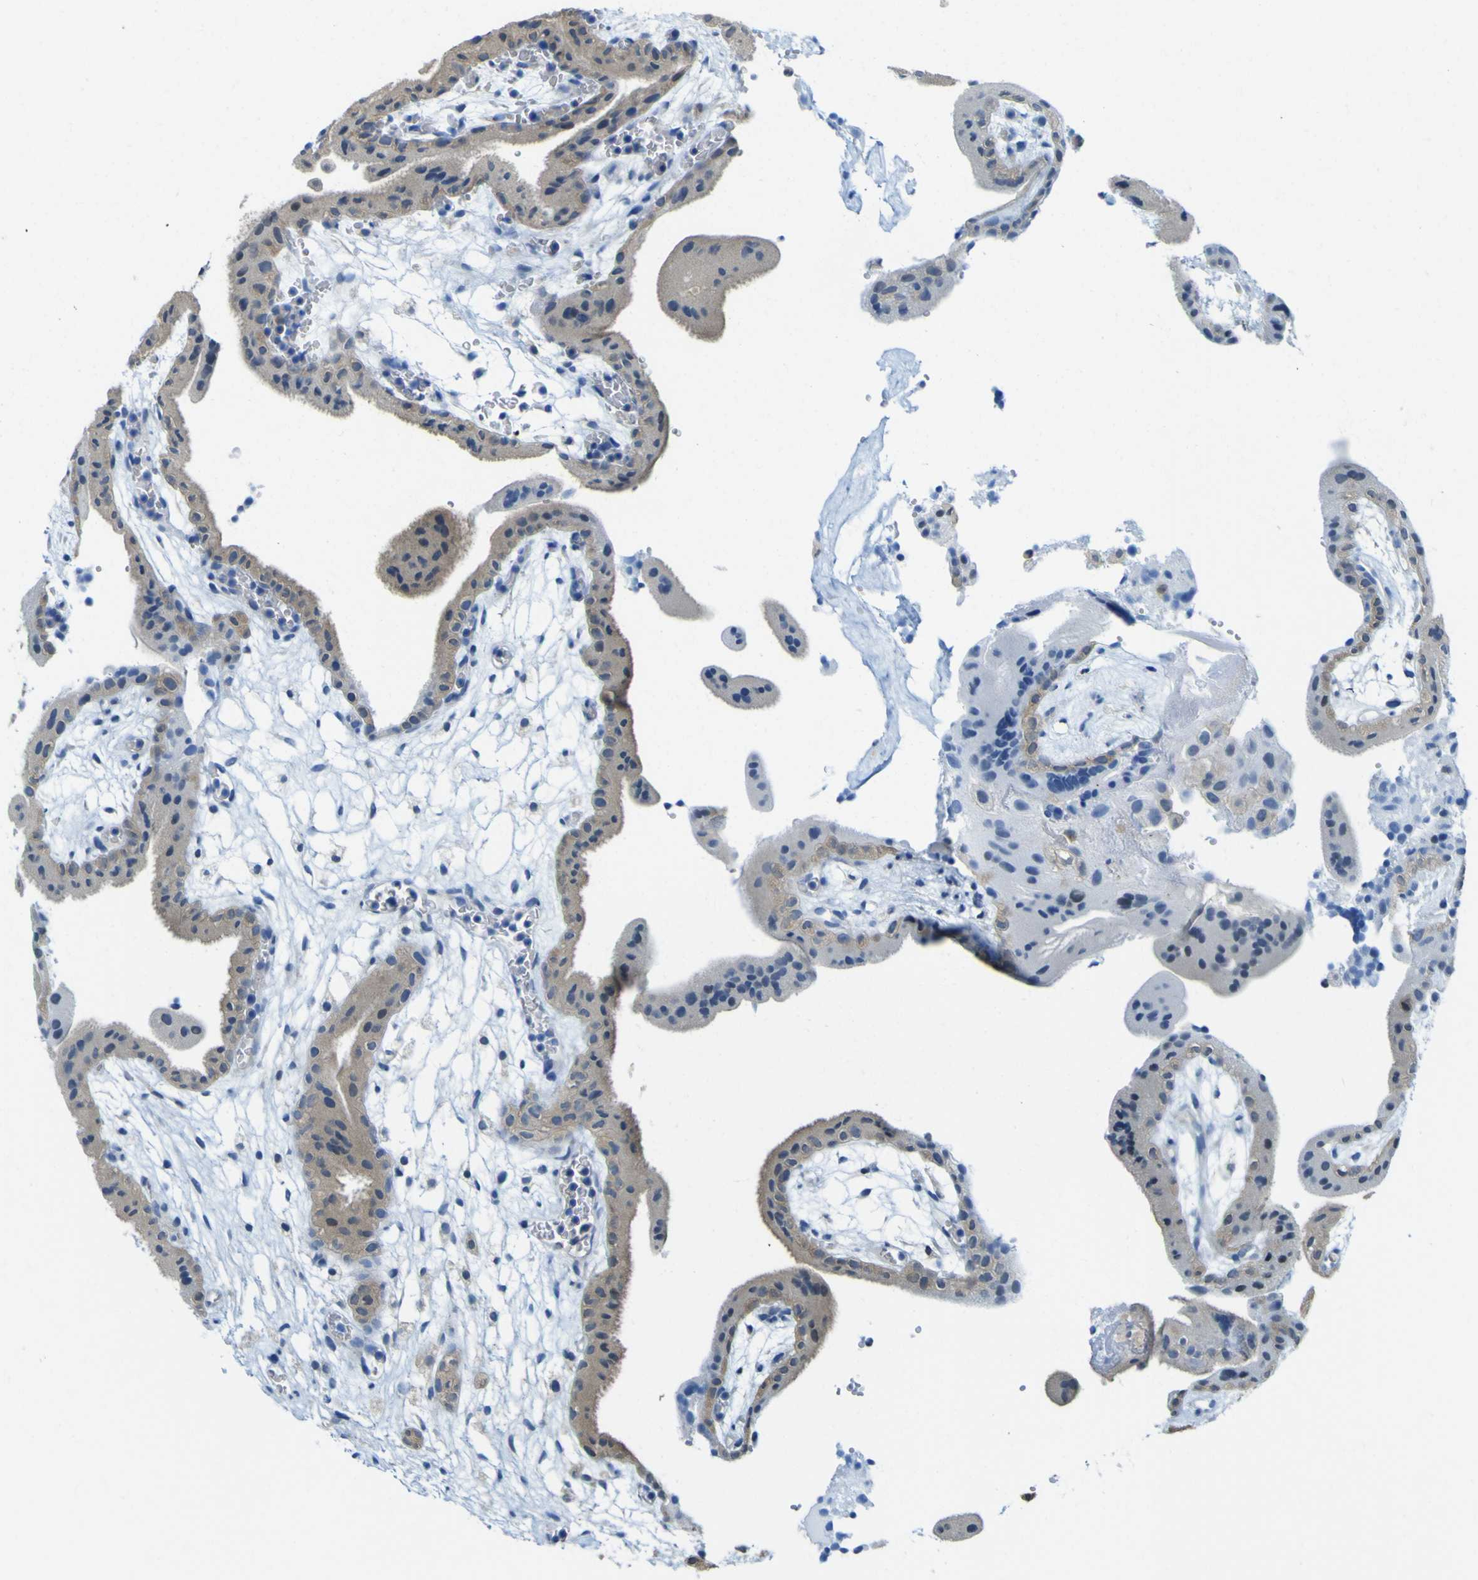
{"staining": {"intensity": "moderate", "quantity": ">75%", "location": "cytoplasmic/membranous"}, "tissue": "placenta", "cell_type": "Decidual cells", "image_type": "normal", "snomed": [{"axis": "morphology", "description": "Normal tissue, NOS"}, {"axis": "topography", "description": "Placenta"}], "caption": "This image shows immunohistochemistry staining of unremarkable placenta, with medium moderate cytoplasmic/membranous expression in approximately >75% of decidual cells.", "gene": "ABHD3", "patient": {"sex": "female", "age": 18}}